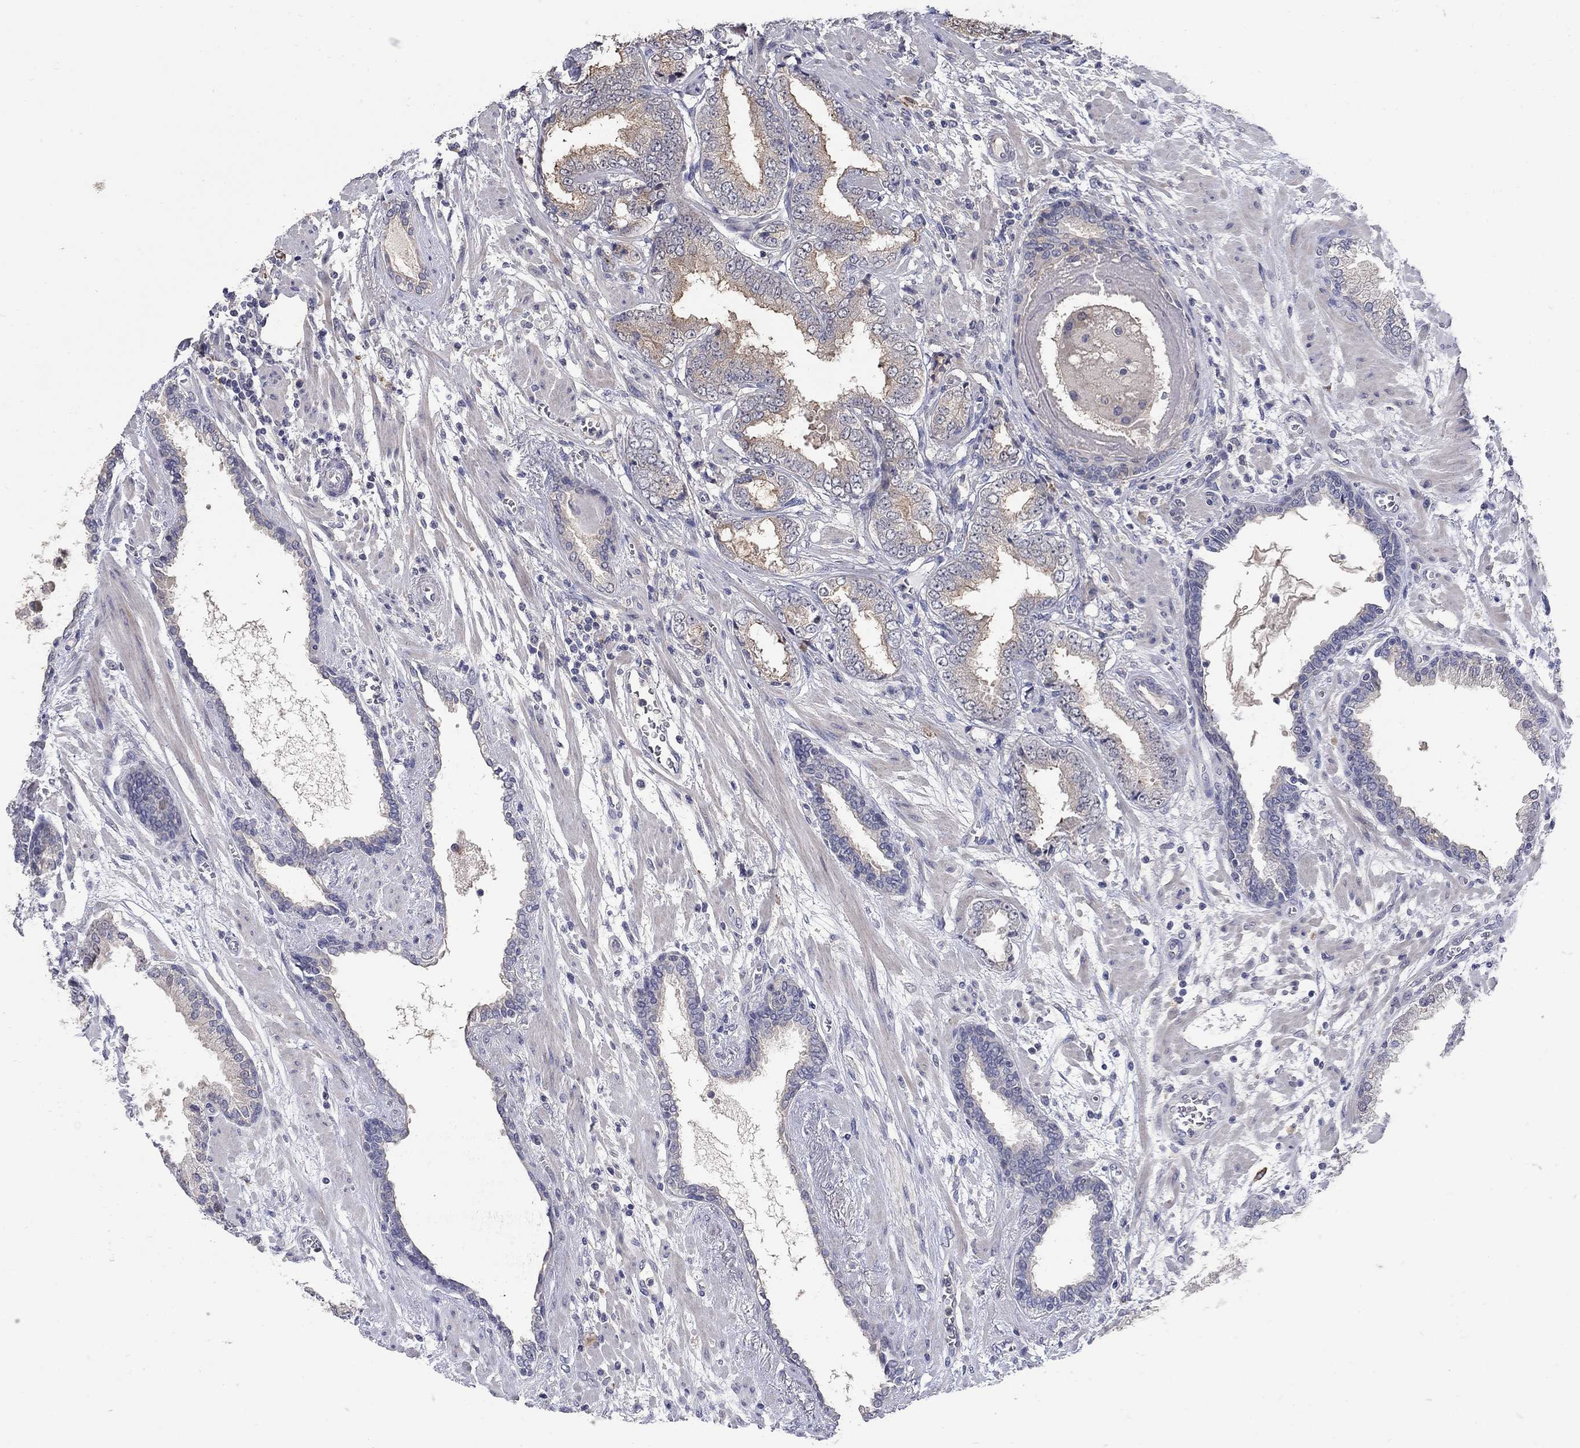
{"staining": {"intensity": "weak", "quantity": "25%-75%", "location": "cytoplasmic/membranous"}, "tissue": "prostate cancer", "cell_type": "Tumor cells", "image_type": "cancer", "snomed": [{"axis": "morphology", "description": "Adenocarcinoma, Low grade"}, {"axis": "topography", "description": "Prostate"}], "caption": "Protein expression by IHC shows weak cytoplasmic/membranous positivity in approximately 25%-75% of tumor cells in adenocarcinoma (low-grade) (prostate).", "gene": "CETN1", "patient": {"sex": "male", "age": 69}}